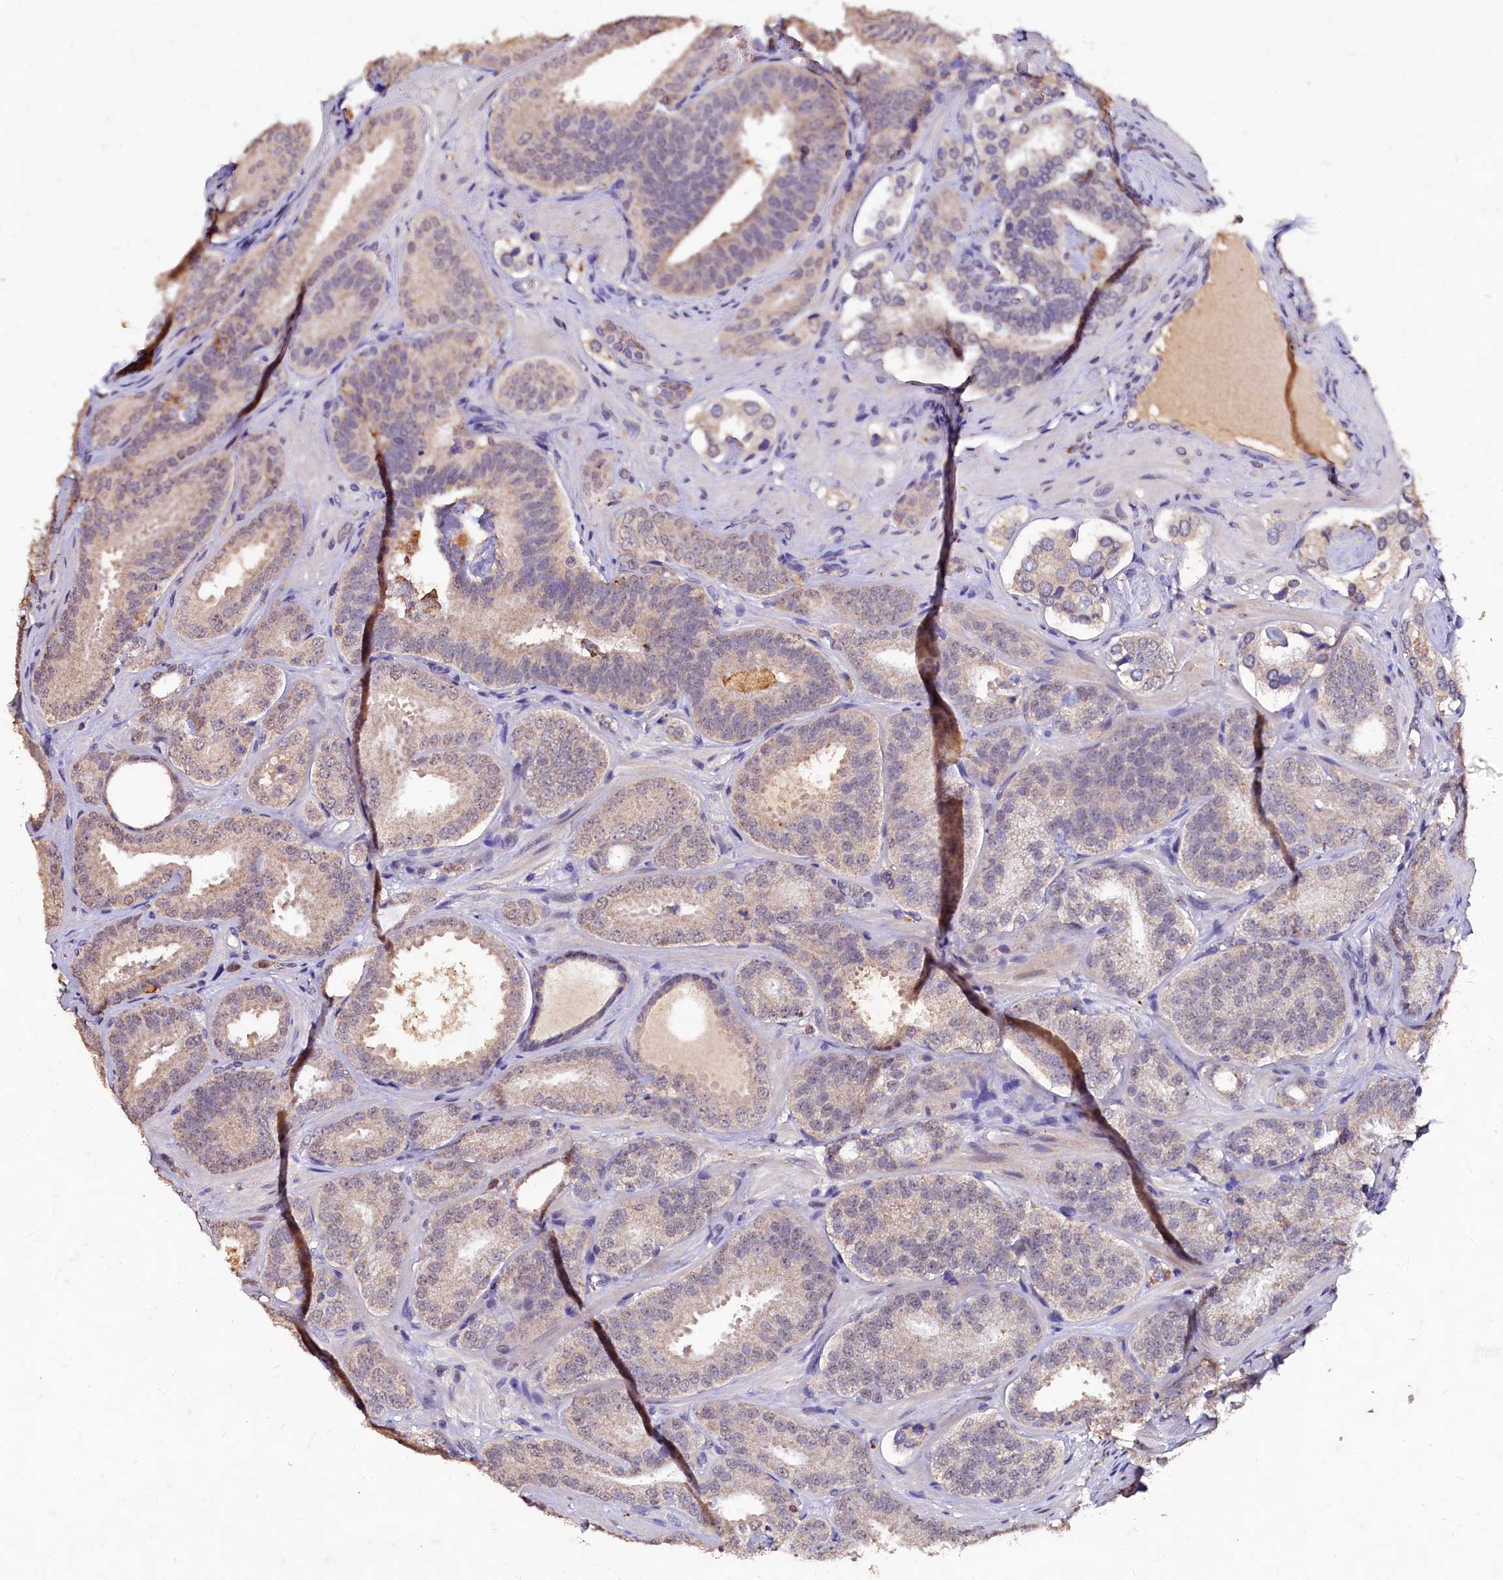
{"staining": {"intensity": "negative", "quantity": "none", "location": "none"}, "tissue": "prostate cancer", "cell_type": "Tumor cells", "image_type": "cancer", "snomed": [{"axis": "morphology", "description": "Adenocarcinoma, High grade"}, {"axis": "topography", "description": "Prostate"}], "caption": "Immunohistochemistry (IHC) histopathology image of prostate cancer stained for a protein (brown), which displays no expression in tumor cells.", "gene": "CSTPP1", "patient": {"sex": "male", "age": 63}}